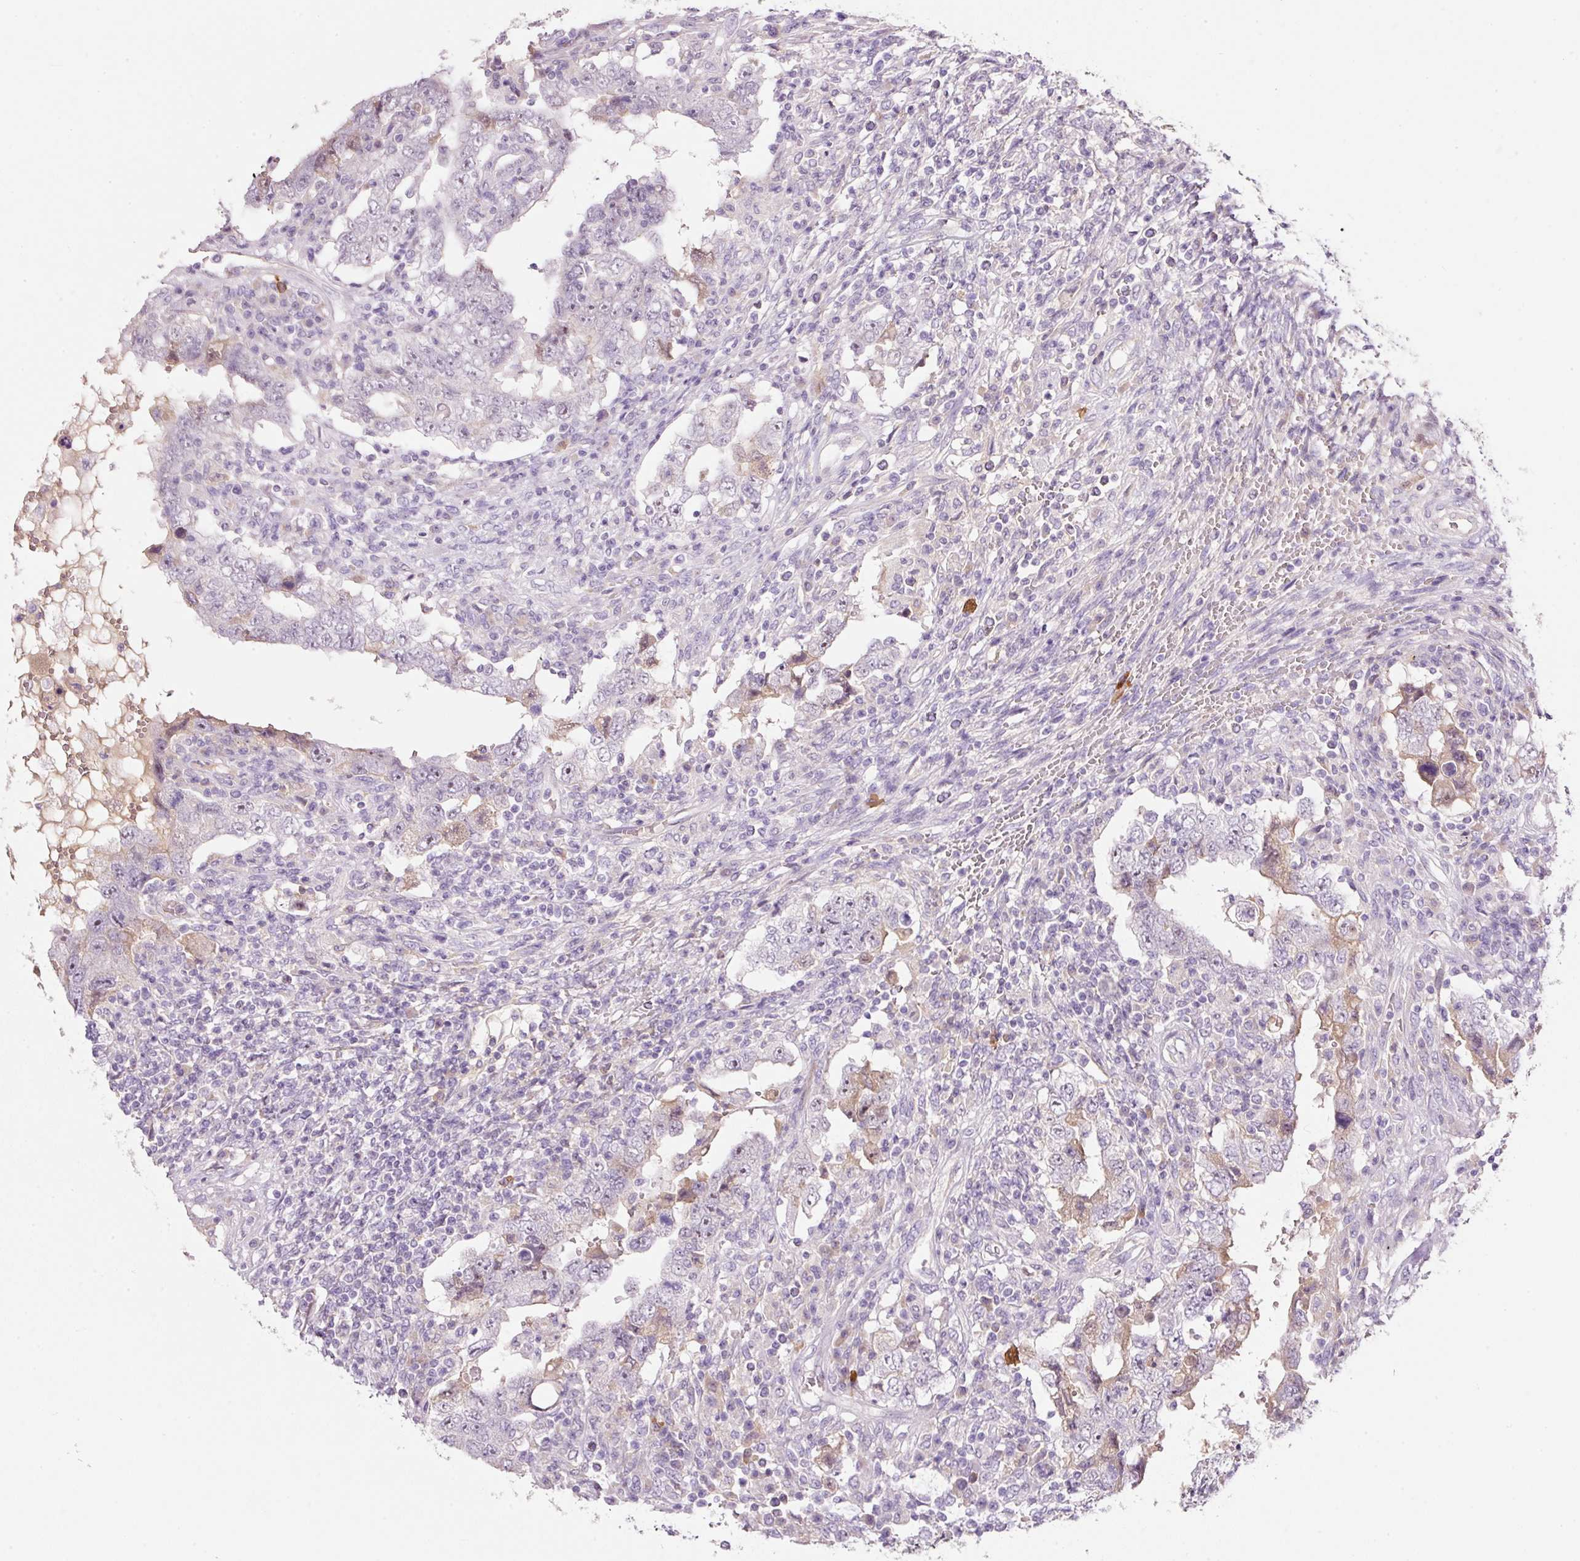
{"staining": {"intensity": "moderate", "quantity": "<25%", "location": "cytoplasmic/membranous,nuclear"}, "tissue": "testis cancer", "cell_type": "Tumor cells", "image_type": "cancer", "snomed": [{"axis": "morphology", "description": "Carcinoma, Embryonal, NOS"}, {"axis": "topography", "description": "Testis"}], "caption": "Testis embryonal carcinoma stained with immunohistochemistry (IHC) reveals moderate cytoplasmic/membranous and nuclear positivity in about <25% of tumor cells.", "gene": "TMEM37", "patient": {"sex": "male", "age": 26}}